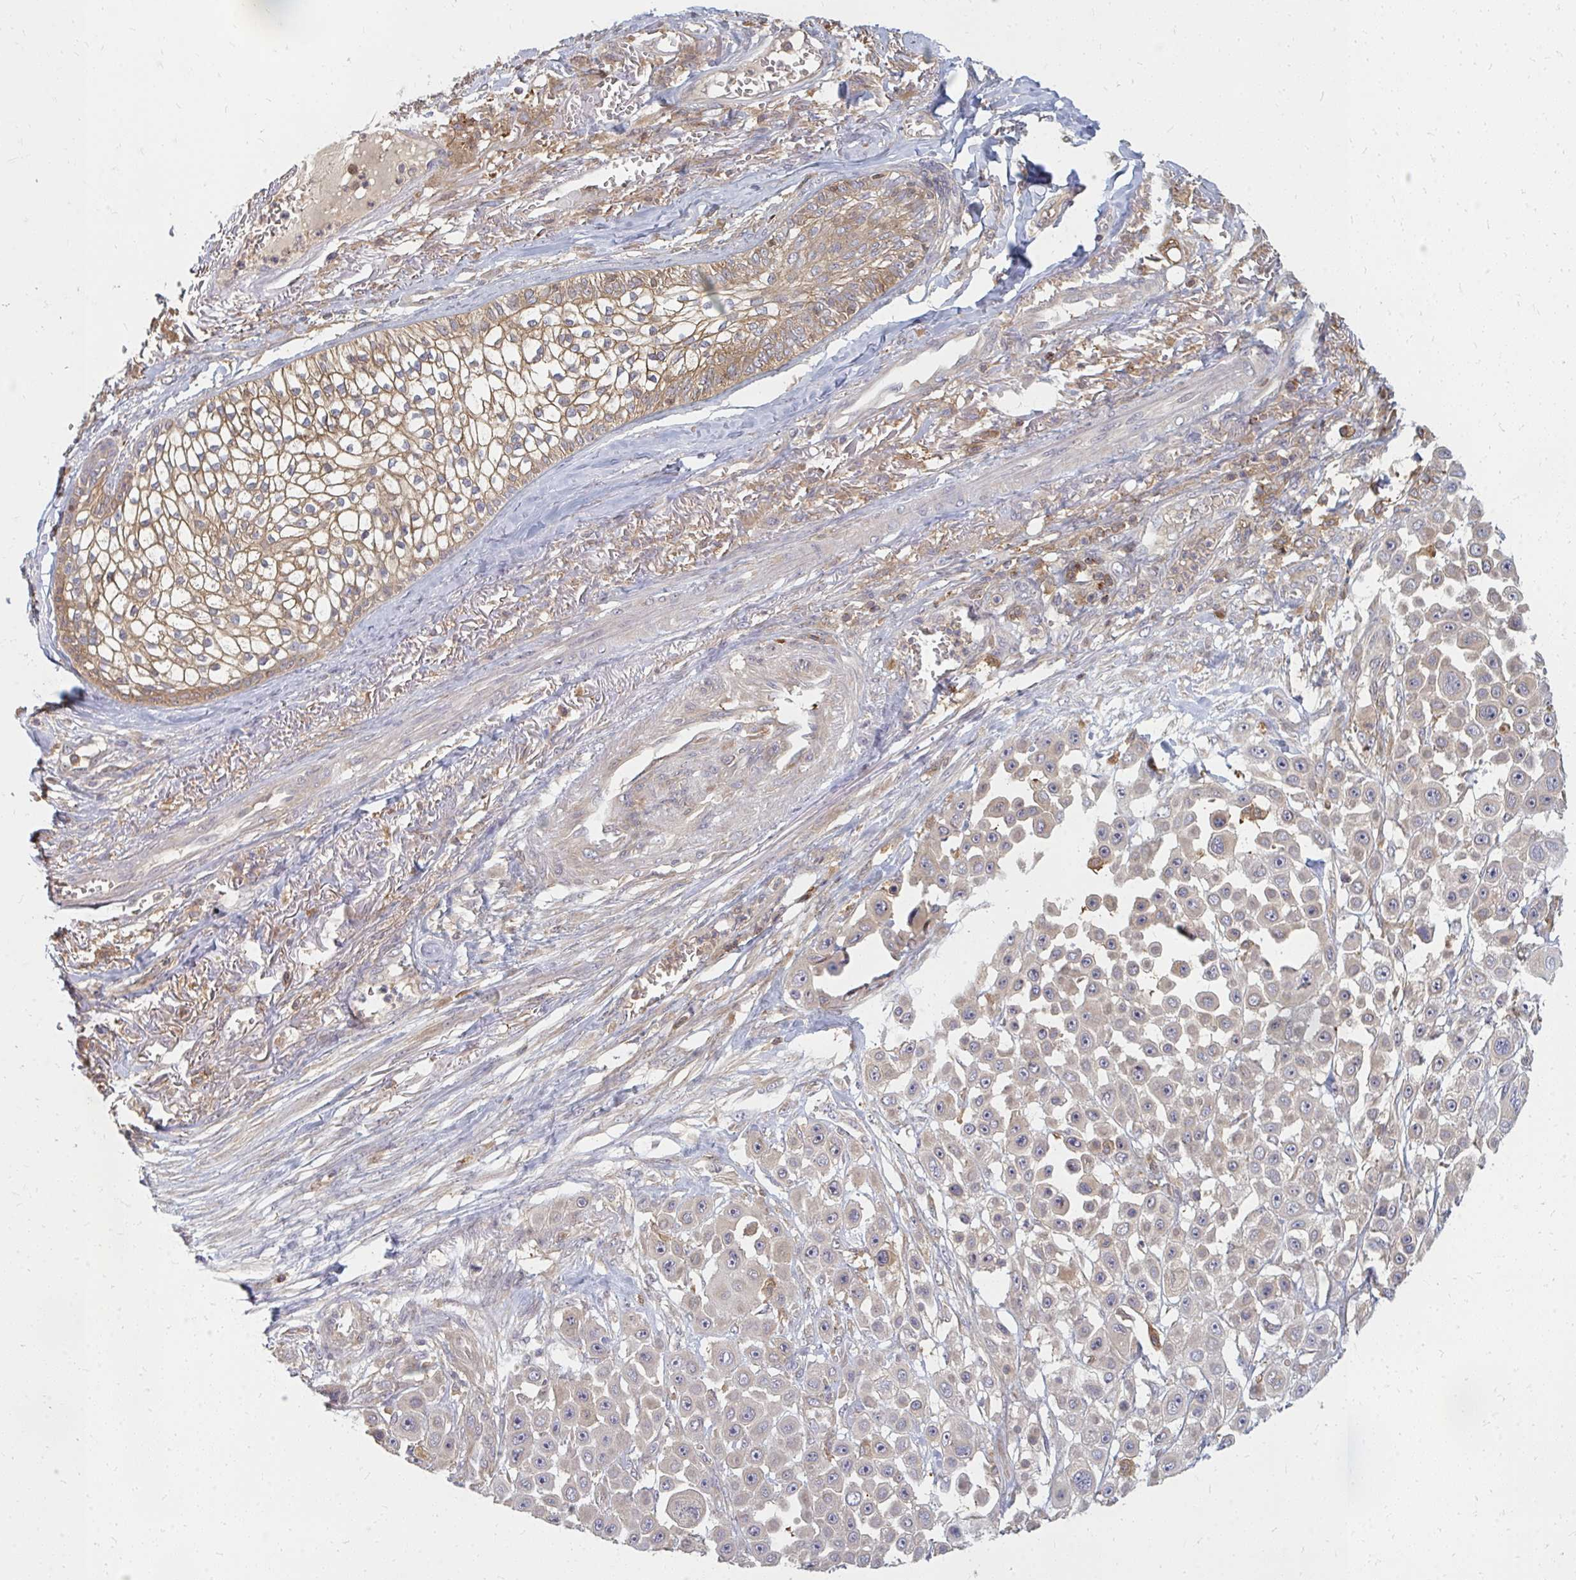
{"staining": {"intensity": "weak", "quantity": "<25%", "location": "cytoplasmic/membranous"}, "tissue": "skin cancer", "cell_type": "Tumor cells", "image_type": "cancer", "snomed": [{"axis": "morphology", "description": "Squamous cell carcinoma, NOS"}, {"axis": "topography", "description": "Skin"}], "caption": "Immunohistochemistry histopathology image of neoplastic tissue: human skin cancer (squamous cell carcinoma) stained with DAB exhibits no significant protein staining in tumor cells.", "gene": "ZNF285", "patient": {"sex": "male", "age": 67}}